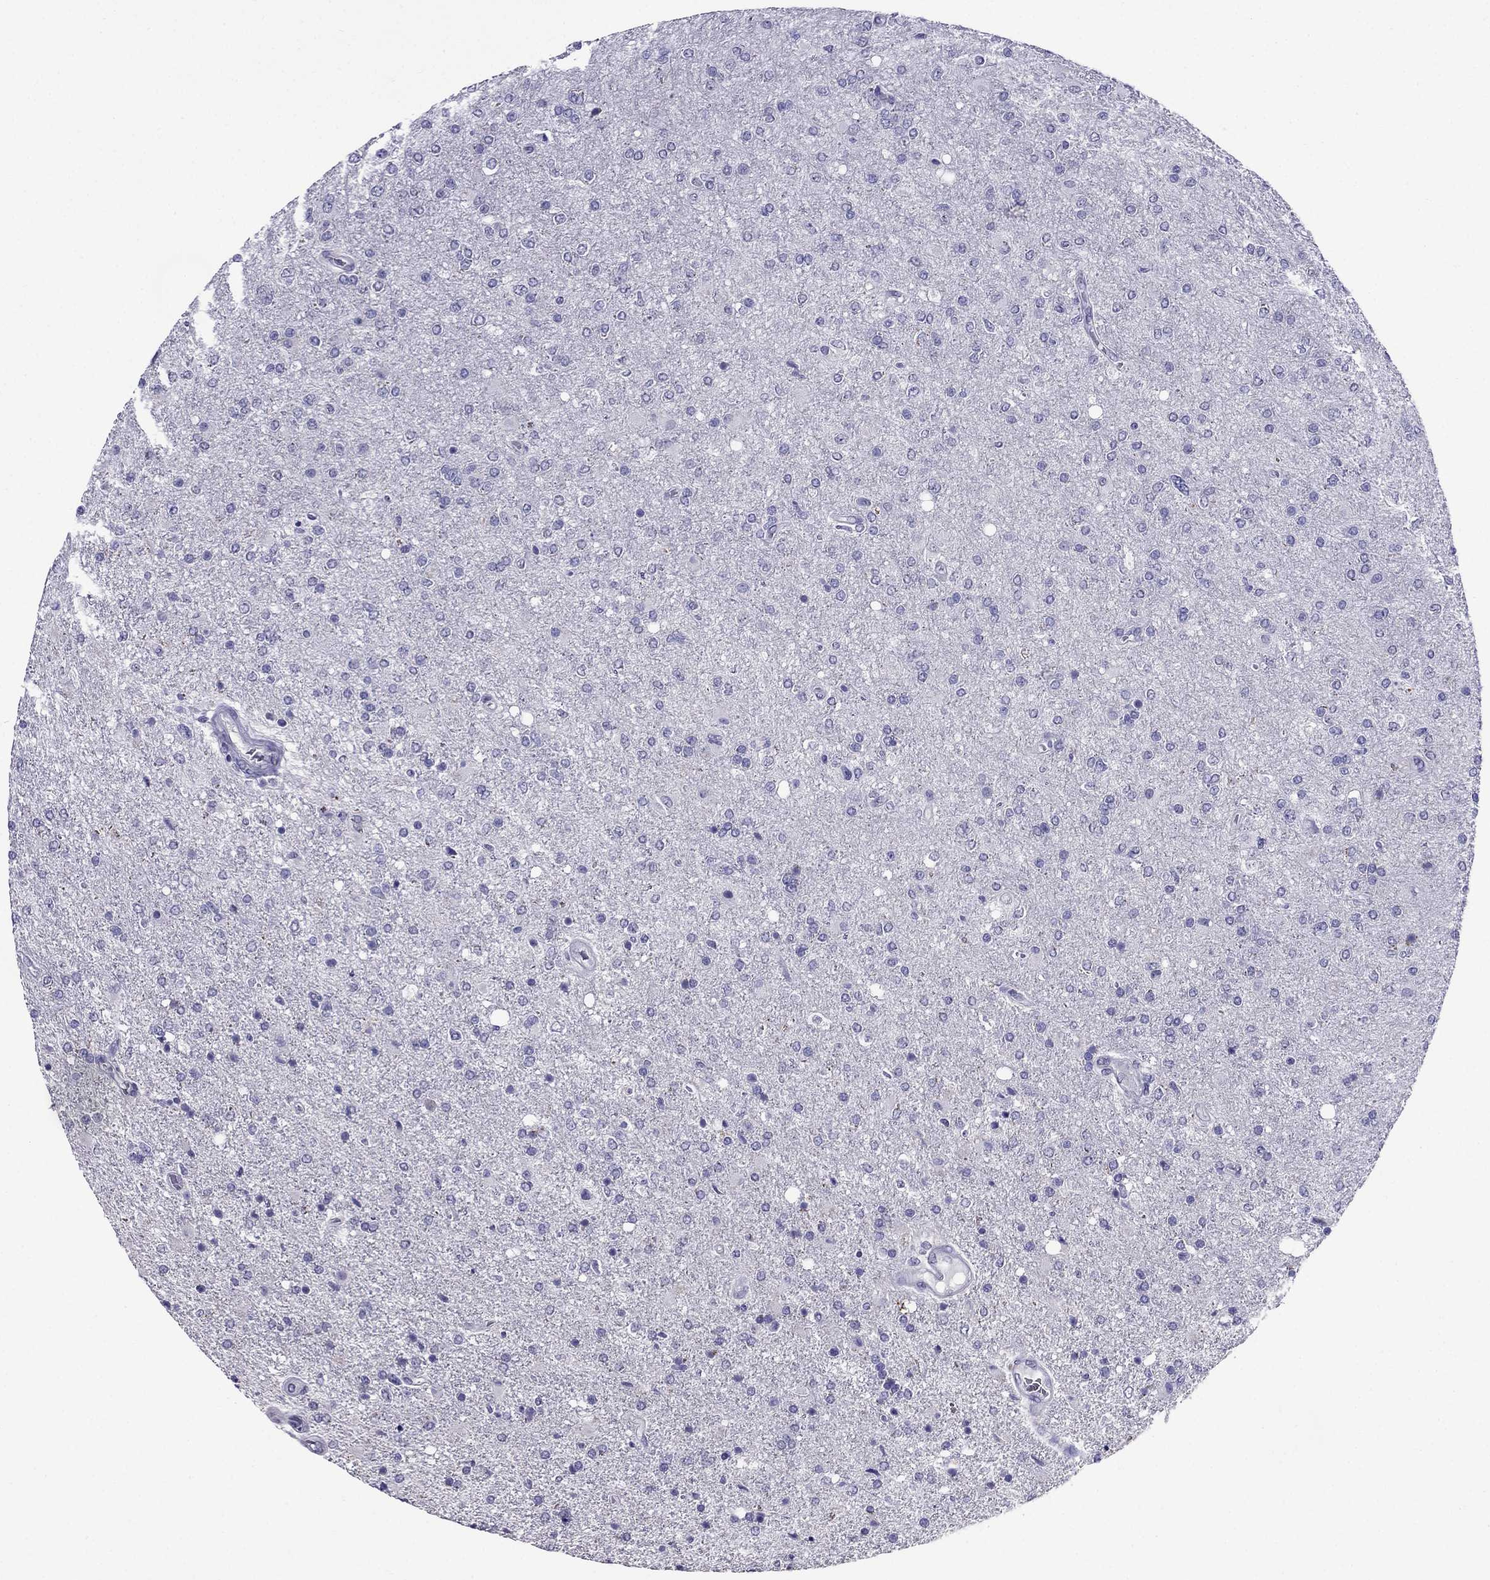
{"staining": {"intensity": "negative", "quantity": "none", "location": "none"}, "tissue": "glioma", "cell_type": "Tumor cells", "image_type": "cancer", "snomed": [{"axis": "morphology", "description": "Glioma, malignant, High grade"}, {"axis": "topography", "description": "Cerebral cortex"}], "caption": "This photomicrograph is of glioma stained with immunohistochemistry (IHC) to label a protein in brown with the nuclei are counter-stained blue. There is no staining in tumor cells.", "gene": "OLFM4", "patient": {"sex": "male", "age": 70}}